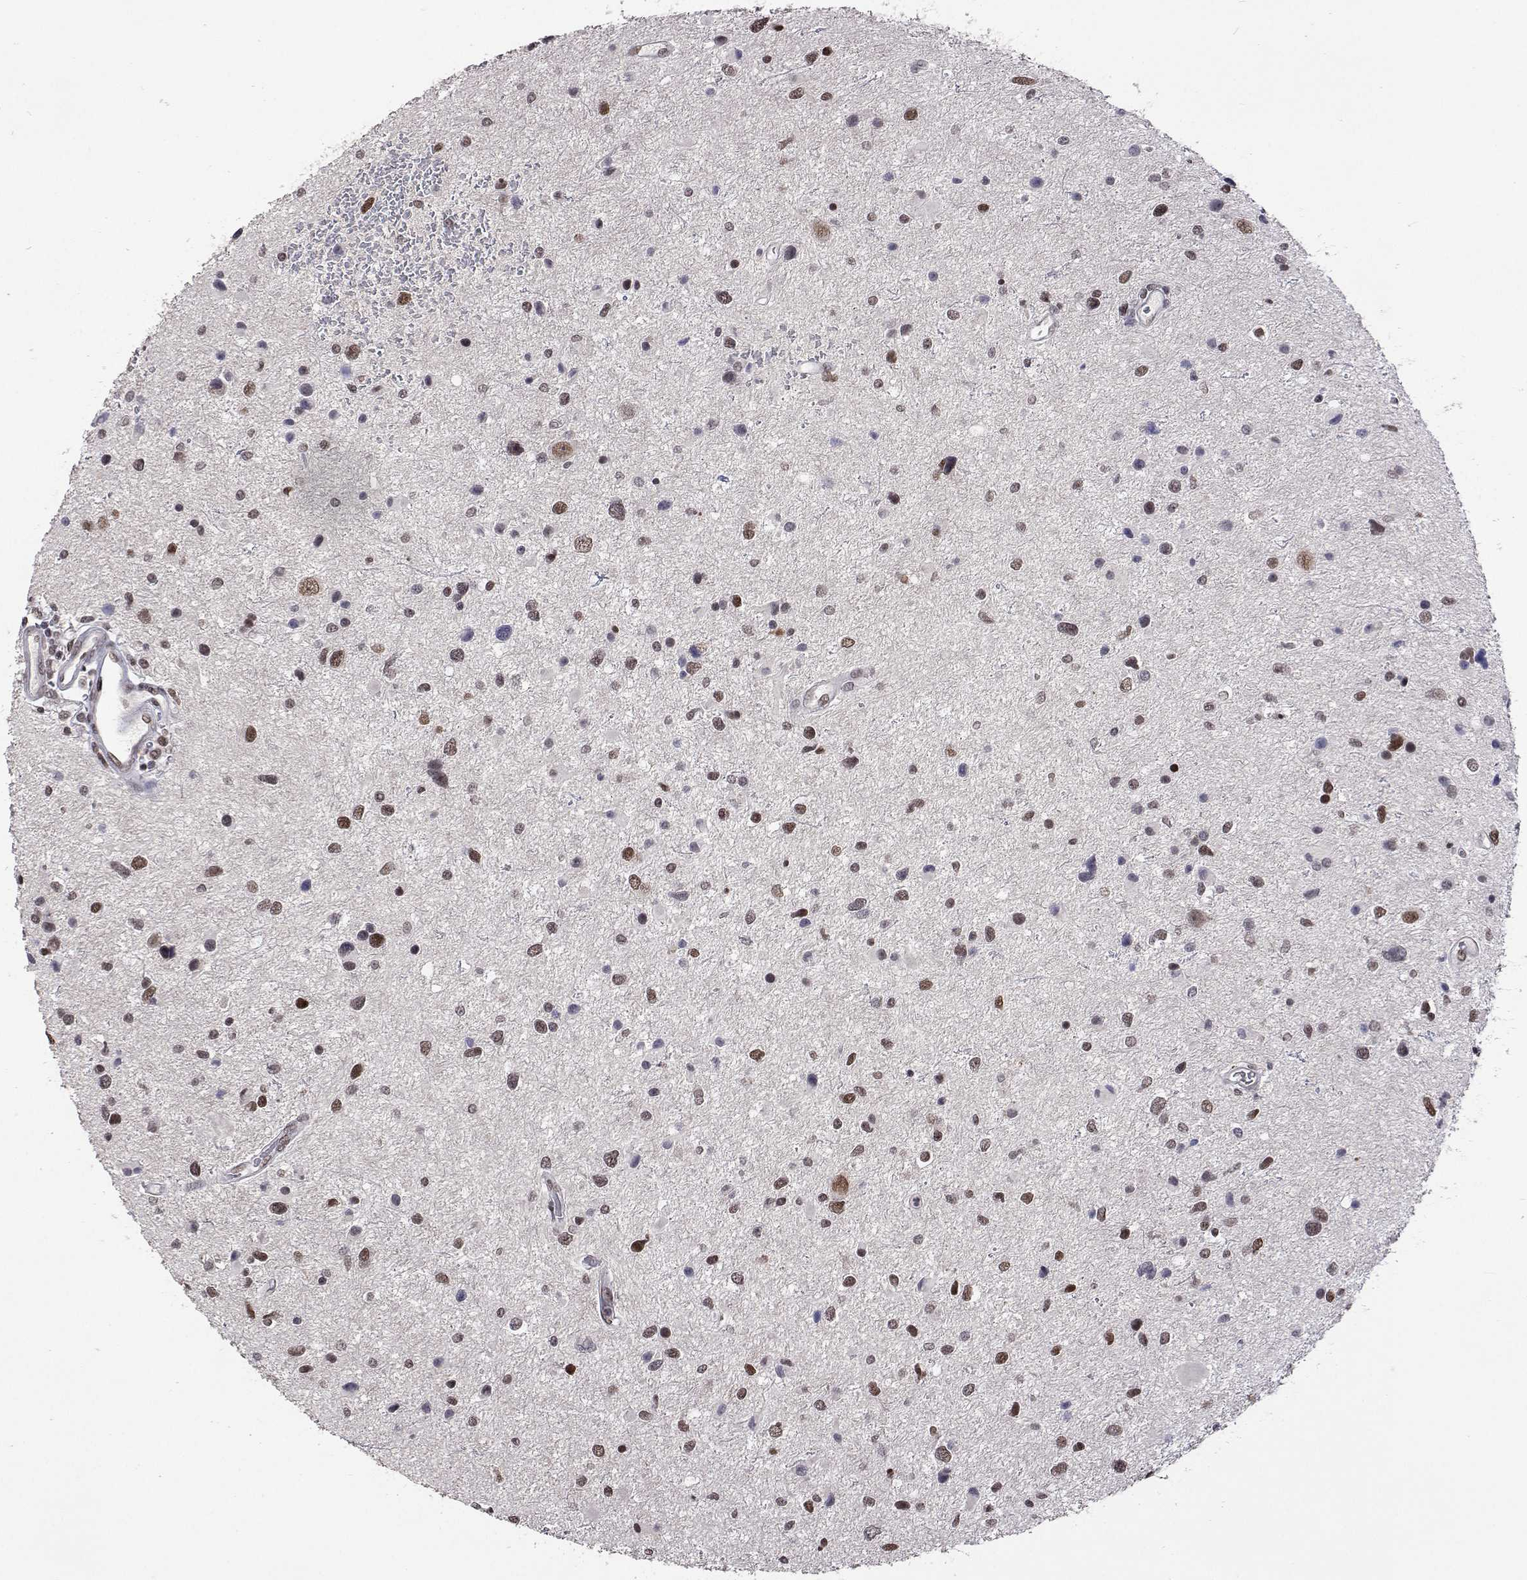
{"staining": {"intensity": "moderate", "quantity": "<25%", "location": "nuclear"}, "tissue": "glioma", "cell_type": "Tumor cells", "image_type": "cancer", "snomed": [{"axis": "morphology", "description": "Glioma, malignant, Low grade"}, {"axis": "topography", "description": "Brain"}], "caption": "The image exhibits immunohistochemical staining of malignant low-grade glioma. There is moderate nuclear staining is seen in about <25% of tumor cells.", "gene": "HNRNPA0", "patient": {"sex": "female", "age": 32}}